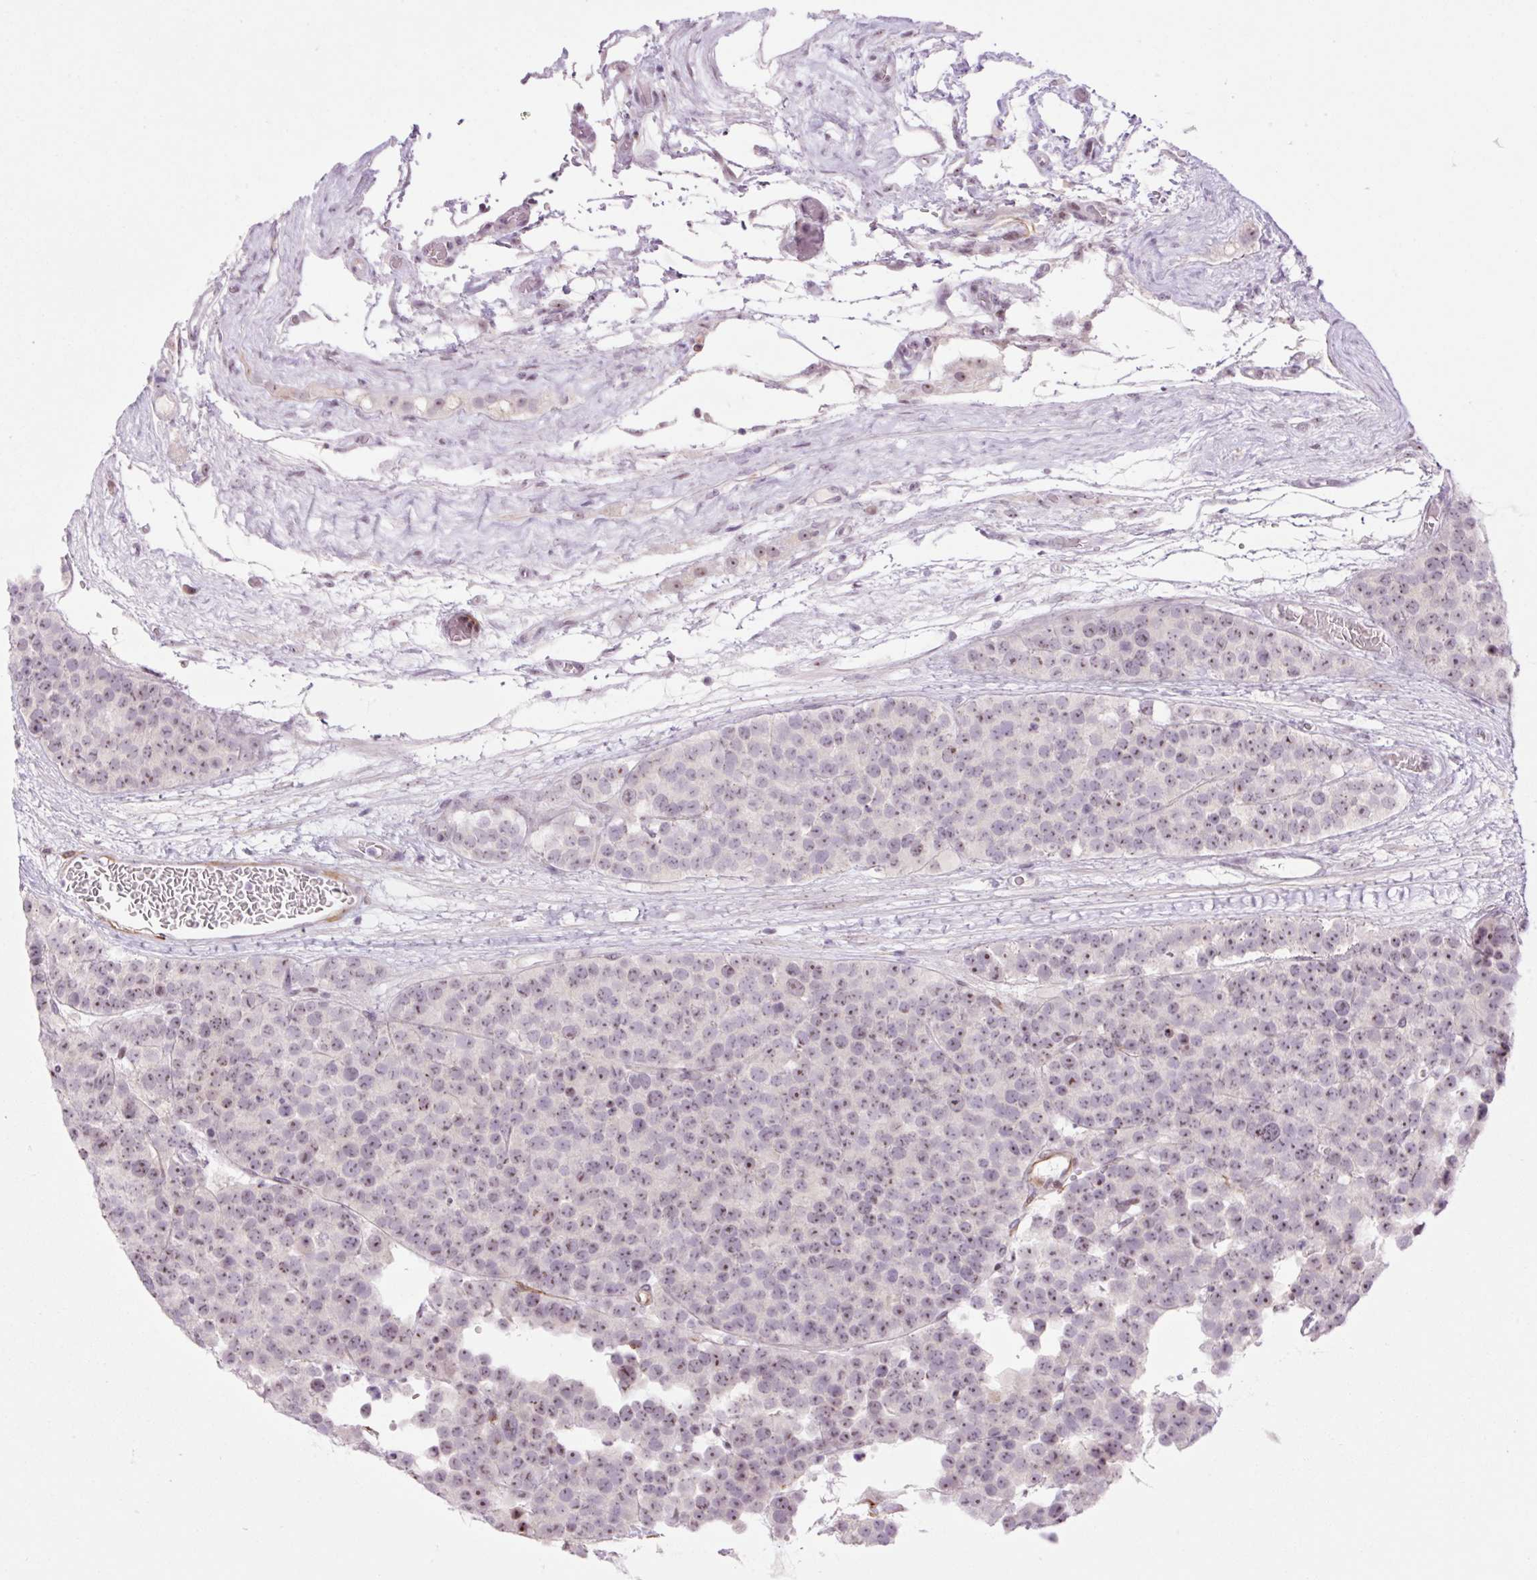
{"staining": {"intensity": "weak", "quantity": ">75%", "location": "nuclear"}, "tissue": "testis cancer", "cell_type": "Tumor cells", "image_type": "cancer", "snomed": [{"axis": "morphology", "description": "Seminoma, NOS"}, {"axis": "topography", "description": "Testis"}], "caption": "Immunohistochemistry (IHC) histopathology image of testis cancer stained for a protein (brown), which displays low levels of weak nuclear positivity in approximately >75% of tumor cells.", "gene": "ZNF417", "patient": {"sex": "male", "age": 71}}